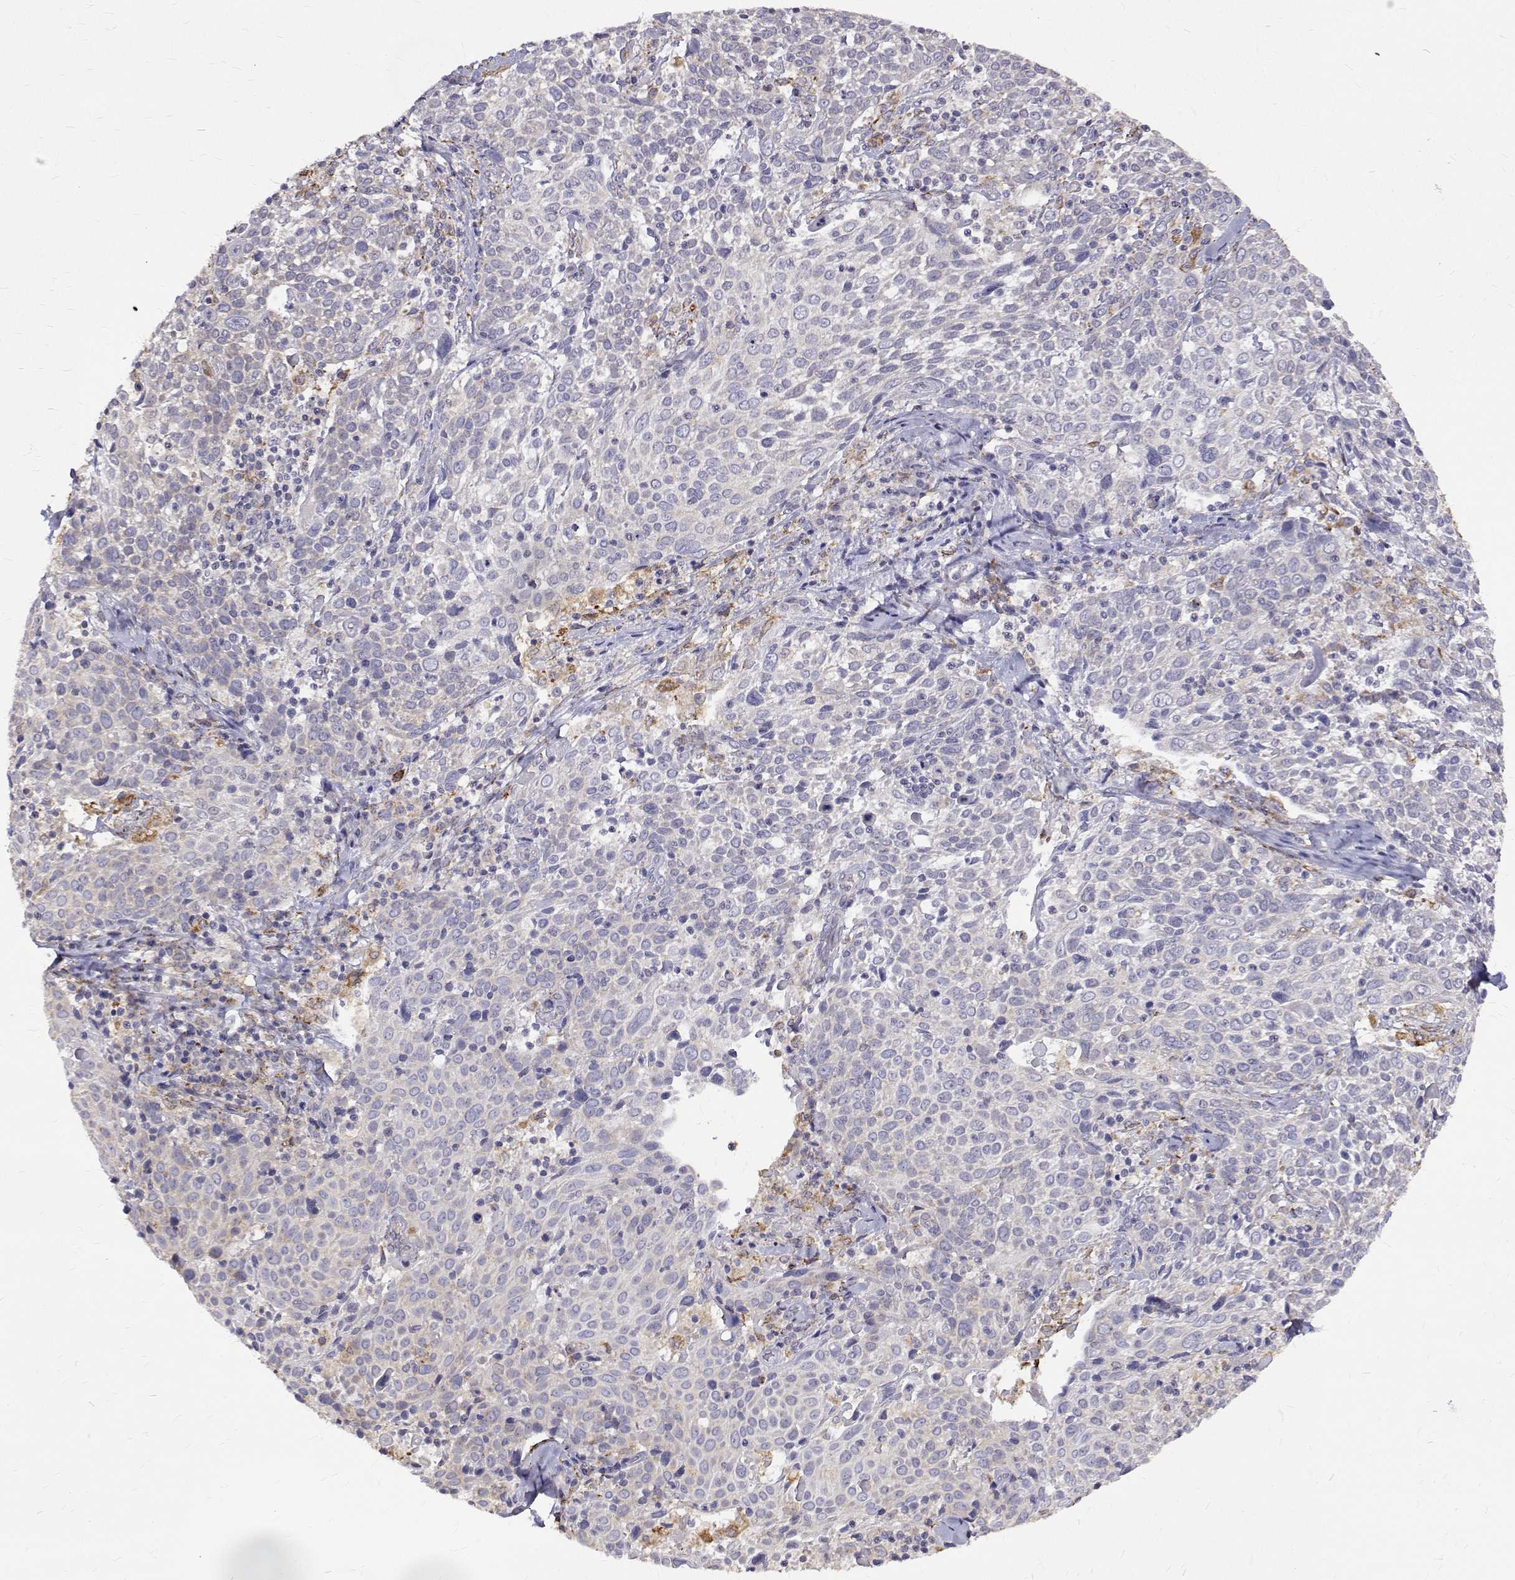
{"staining": {"intensity": "negative", "quantity": "none", "location": "none"}, "tissue": "cervical cancer", "cell_type": "Tumor cells", "image_type": "cancer", "snomed": [{"axis": "morphology", "description": "Squamous cell carcinoma, NOS"}, {"axis": "topography", "description": "Cervix"}], "caption": "This is an immunohistochemistry (IHC) image of squamous cell carcinoma (cervical). There is no expression in tumor cells.", "gene": "PADI1", "patient": {"sex": "female", "age": 61}}